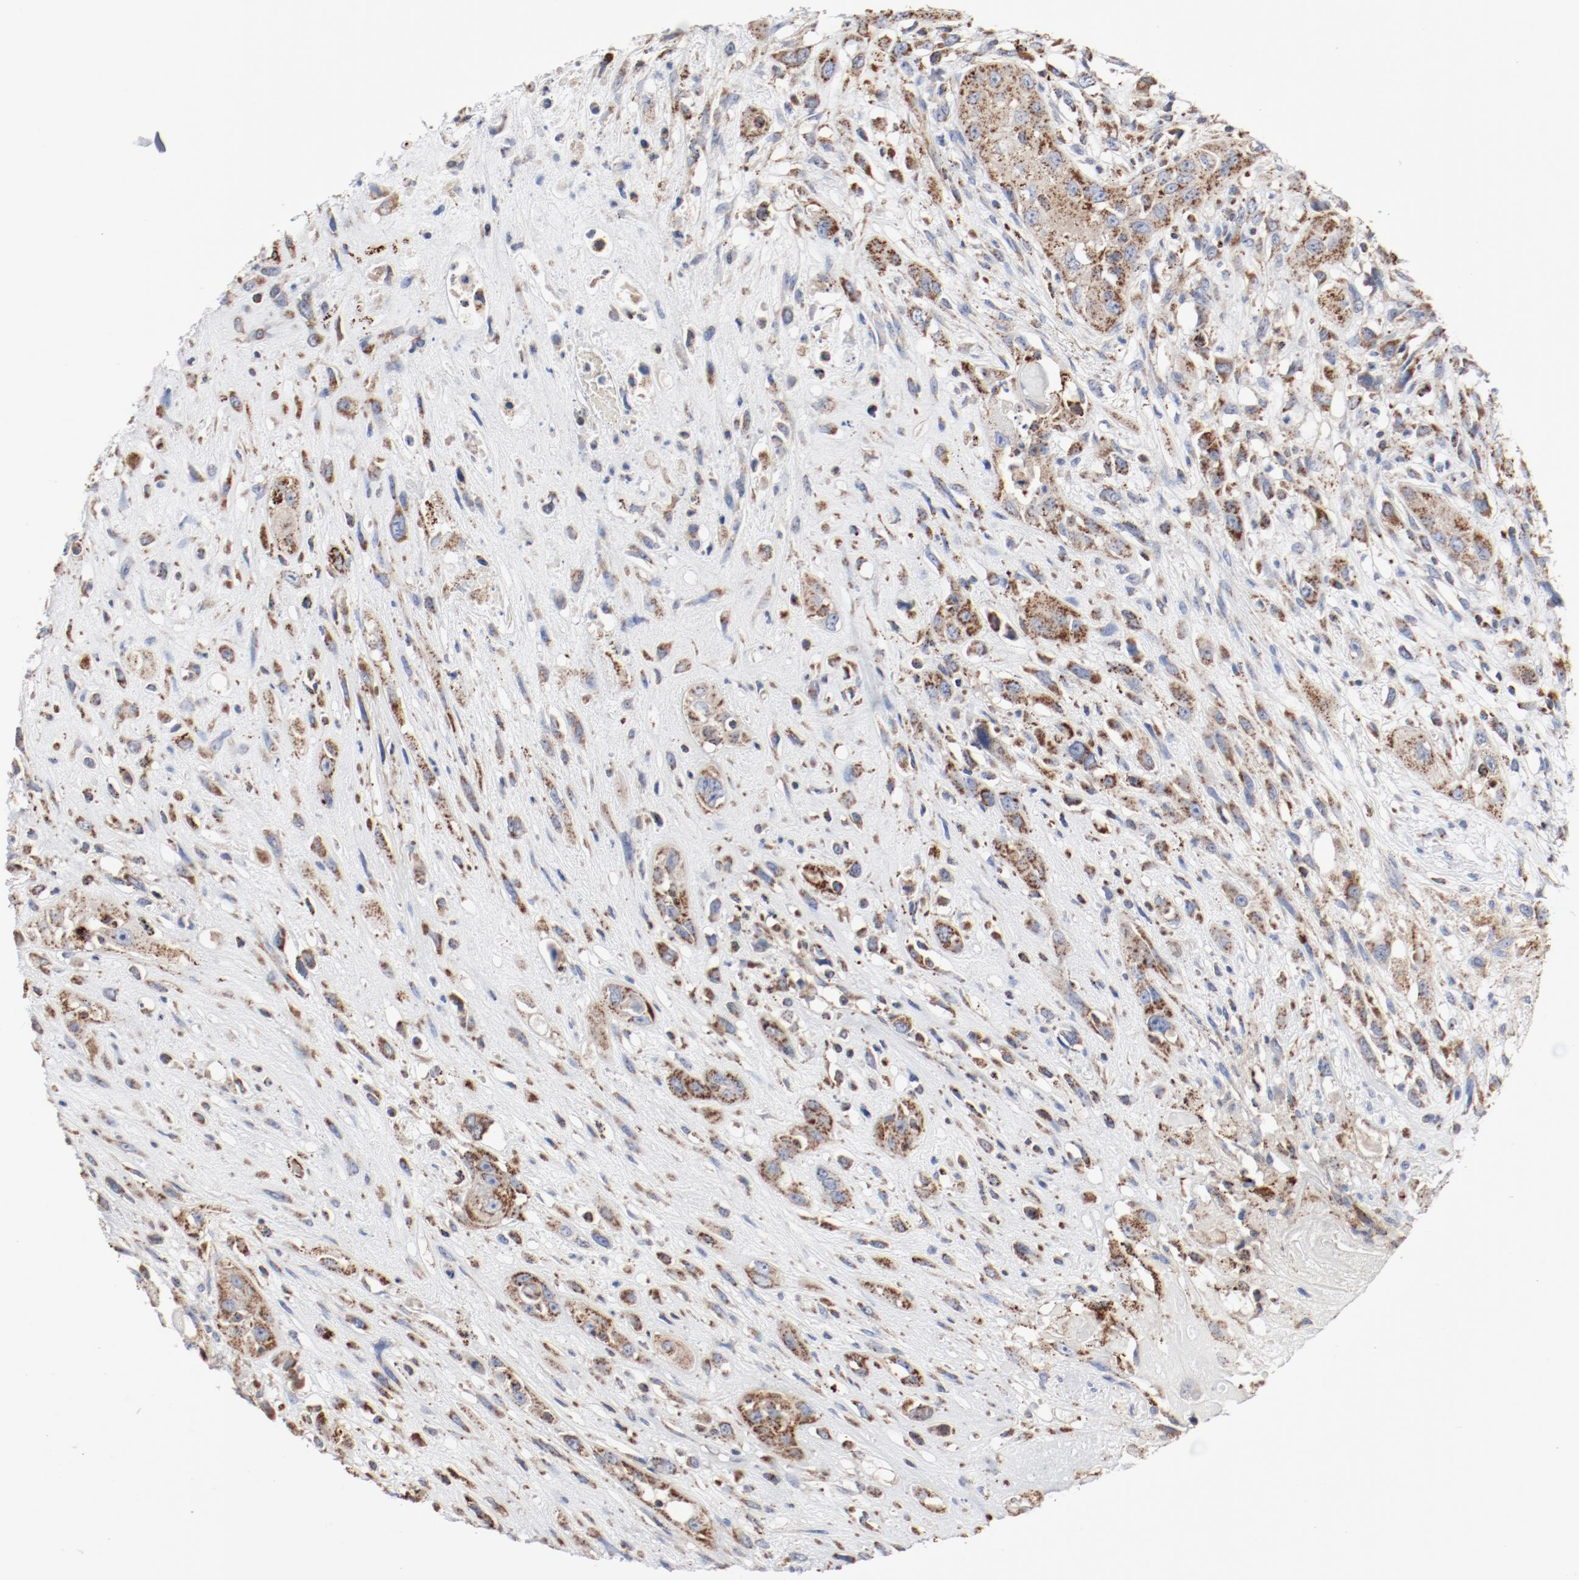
{"staining": {"intensity": "moderate", "quantity": "25%-75%", "location": "cytoplasmic/membranous"}, "tissue": "head and neck cancer", "cell_type": "Tumor cells", "image_type": "cancer", "snomed": [{"axis": "morphology", "description": "Necrosis, NOS"}, {"axis": "morphology", "description": "Neoplasm, malignant, NOS"}, {"axis": "topography", "description": "Salivary gland"}, {"axis": "topography", "description": "Head-Neck"}], "caption": "Protein expression analysis of head and neck cancer reveals moderate cytoplasmic/membranous expression in about 25%-75% of tumor cells. The staining was performed using DAB to visualize the protein expression in brown, while the nuclei were stained in blue with hematoxylin (Magnification: 20x).", "gene": "SETD3", "patient": {"sex": "male", "age": 43}}